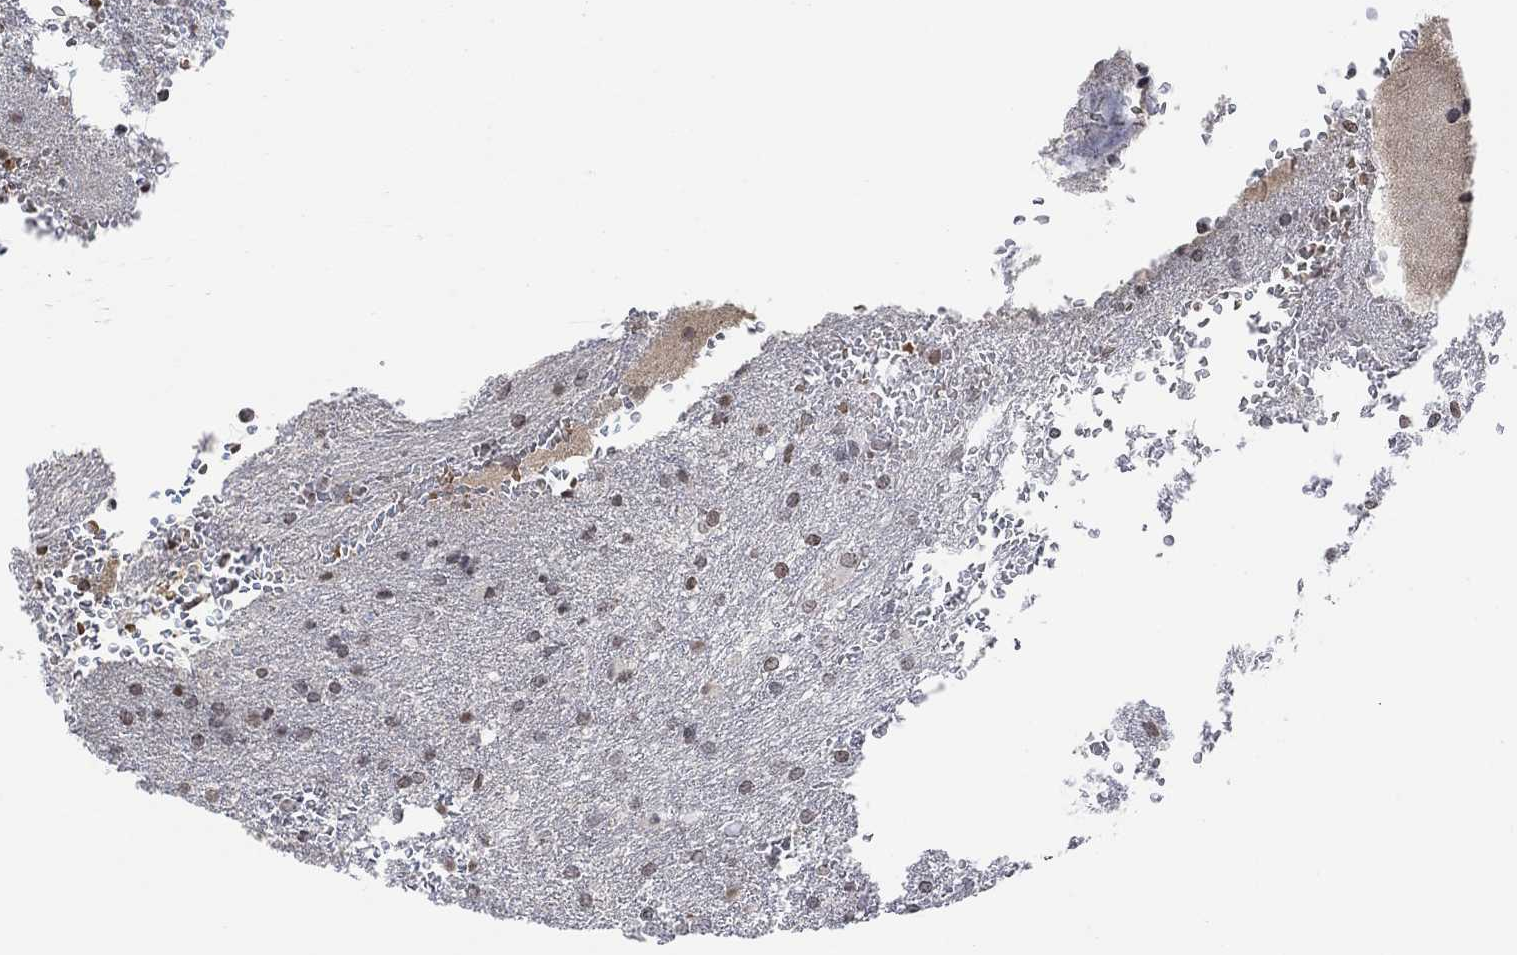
{"staining": {"intensity": "weak", "quantity": "<25%", "location": "nuclear"}, "tissue": "glioma", "cell_type": "Tumor cells", "image_type": "cancer", "snomed": [{"axis": "morphology", "description": "Glioma, malignant, High grade"}, {"axis": "topography", "description": "Brain"}], "caption": "A high-resolution micrograph shows immunohistochemistry (IHC) staining of high-grade glioma (malignant), which displays no significant staining in tumor cells.", "gene": "TMEM255A", "patient": {"sex": "male", "age": 68}}